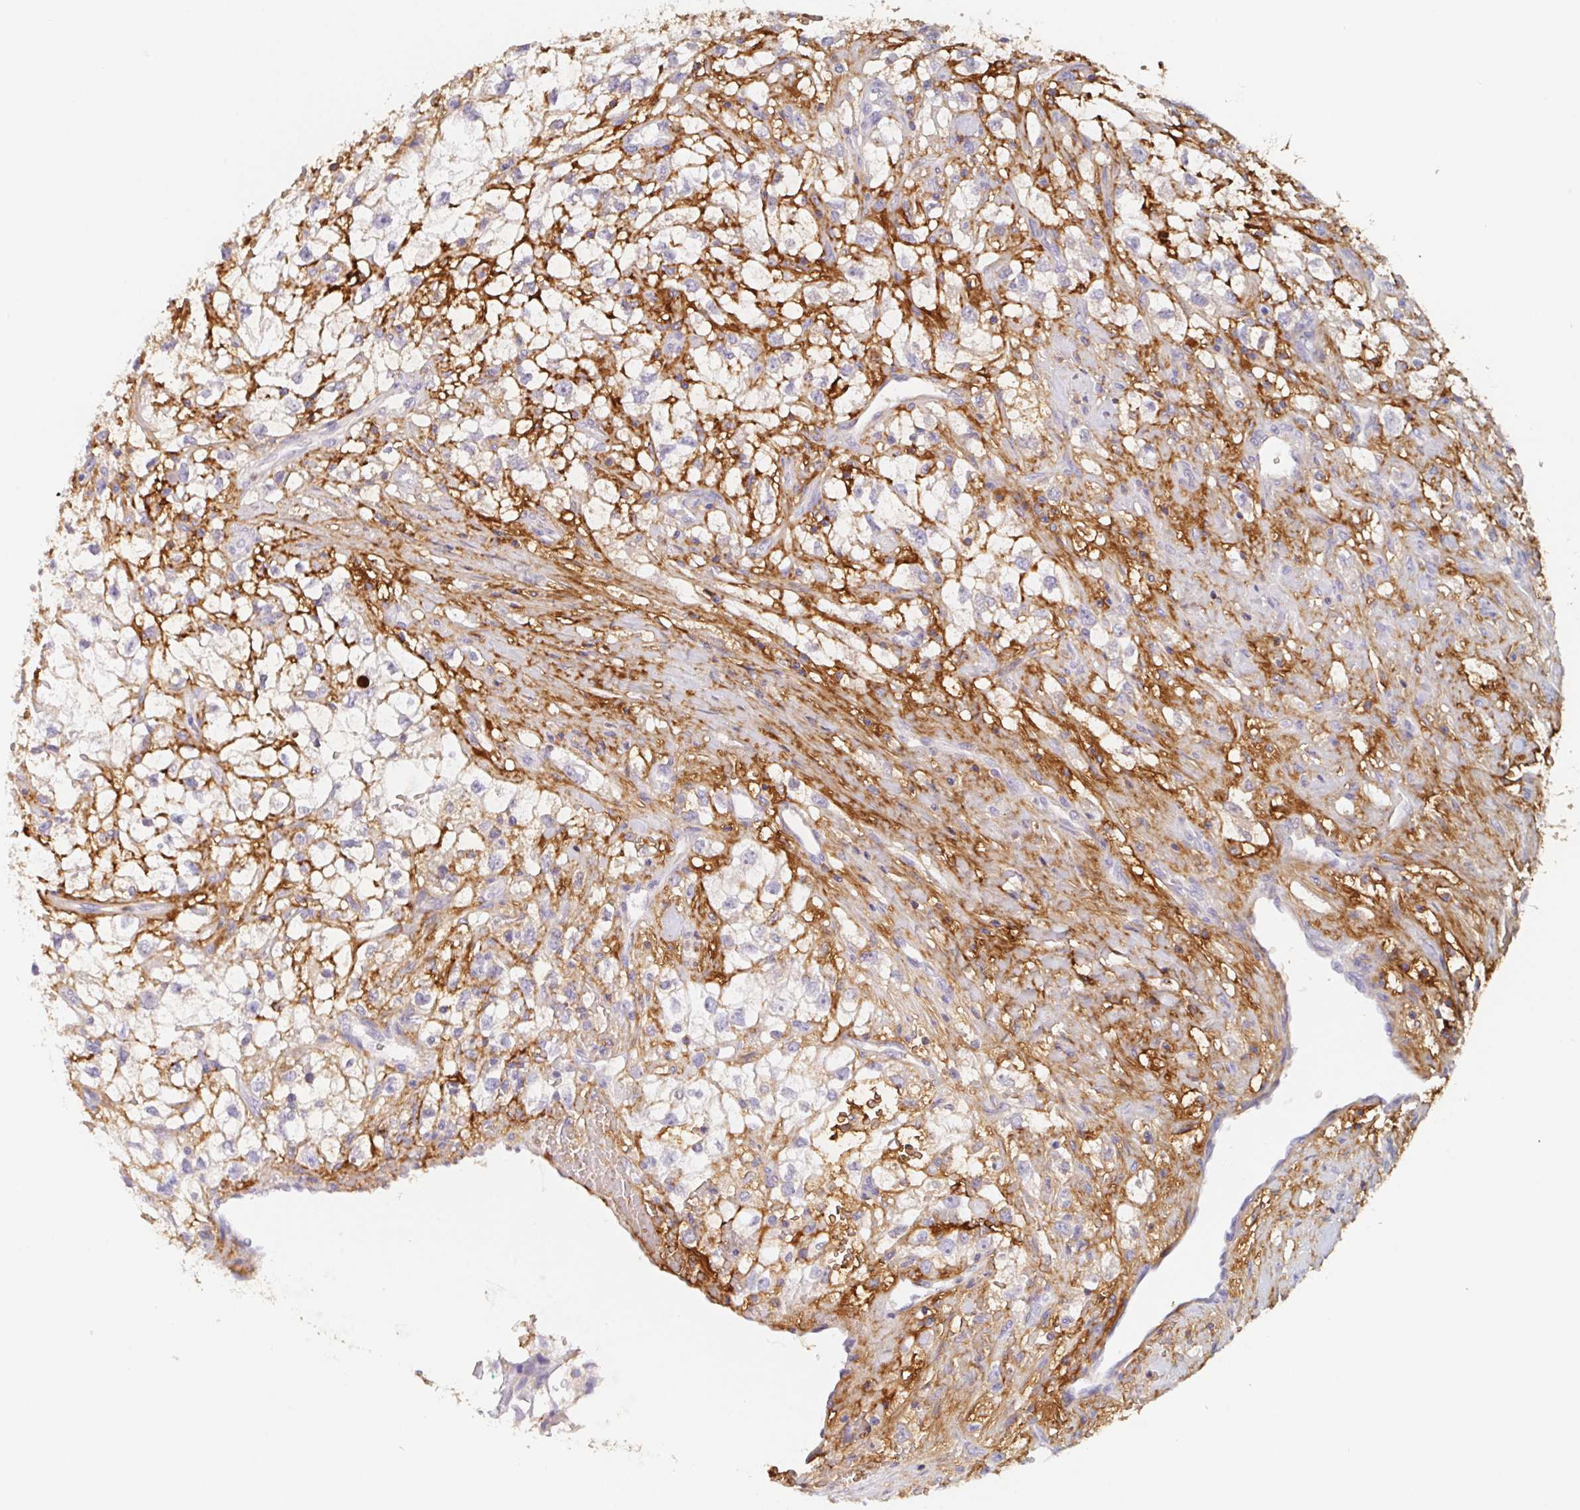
{"staining": {"intensity": "negative", "quantity": "none", "location": "none"}, "tissue": "renal cancer", "cell_type": "Tumor cells", "image_type": "cancer", "snomed": [{"axis": "morphology", "description": "Adenocarcinoma, NOS"}, {"axis": "topography", "description": "Kidney"}], "caption": "Immunohistochemistry image of neoplastic tissue: human renal cancer stained with DAB (3,3'-diaminobenzidine) displays no significant protein staining in tumor cells.", "gene": "ITIH2", "patient": {"sex": "male", "age": 59}}